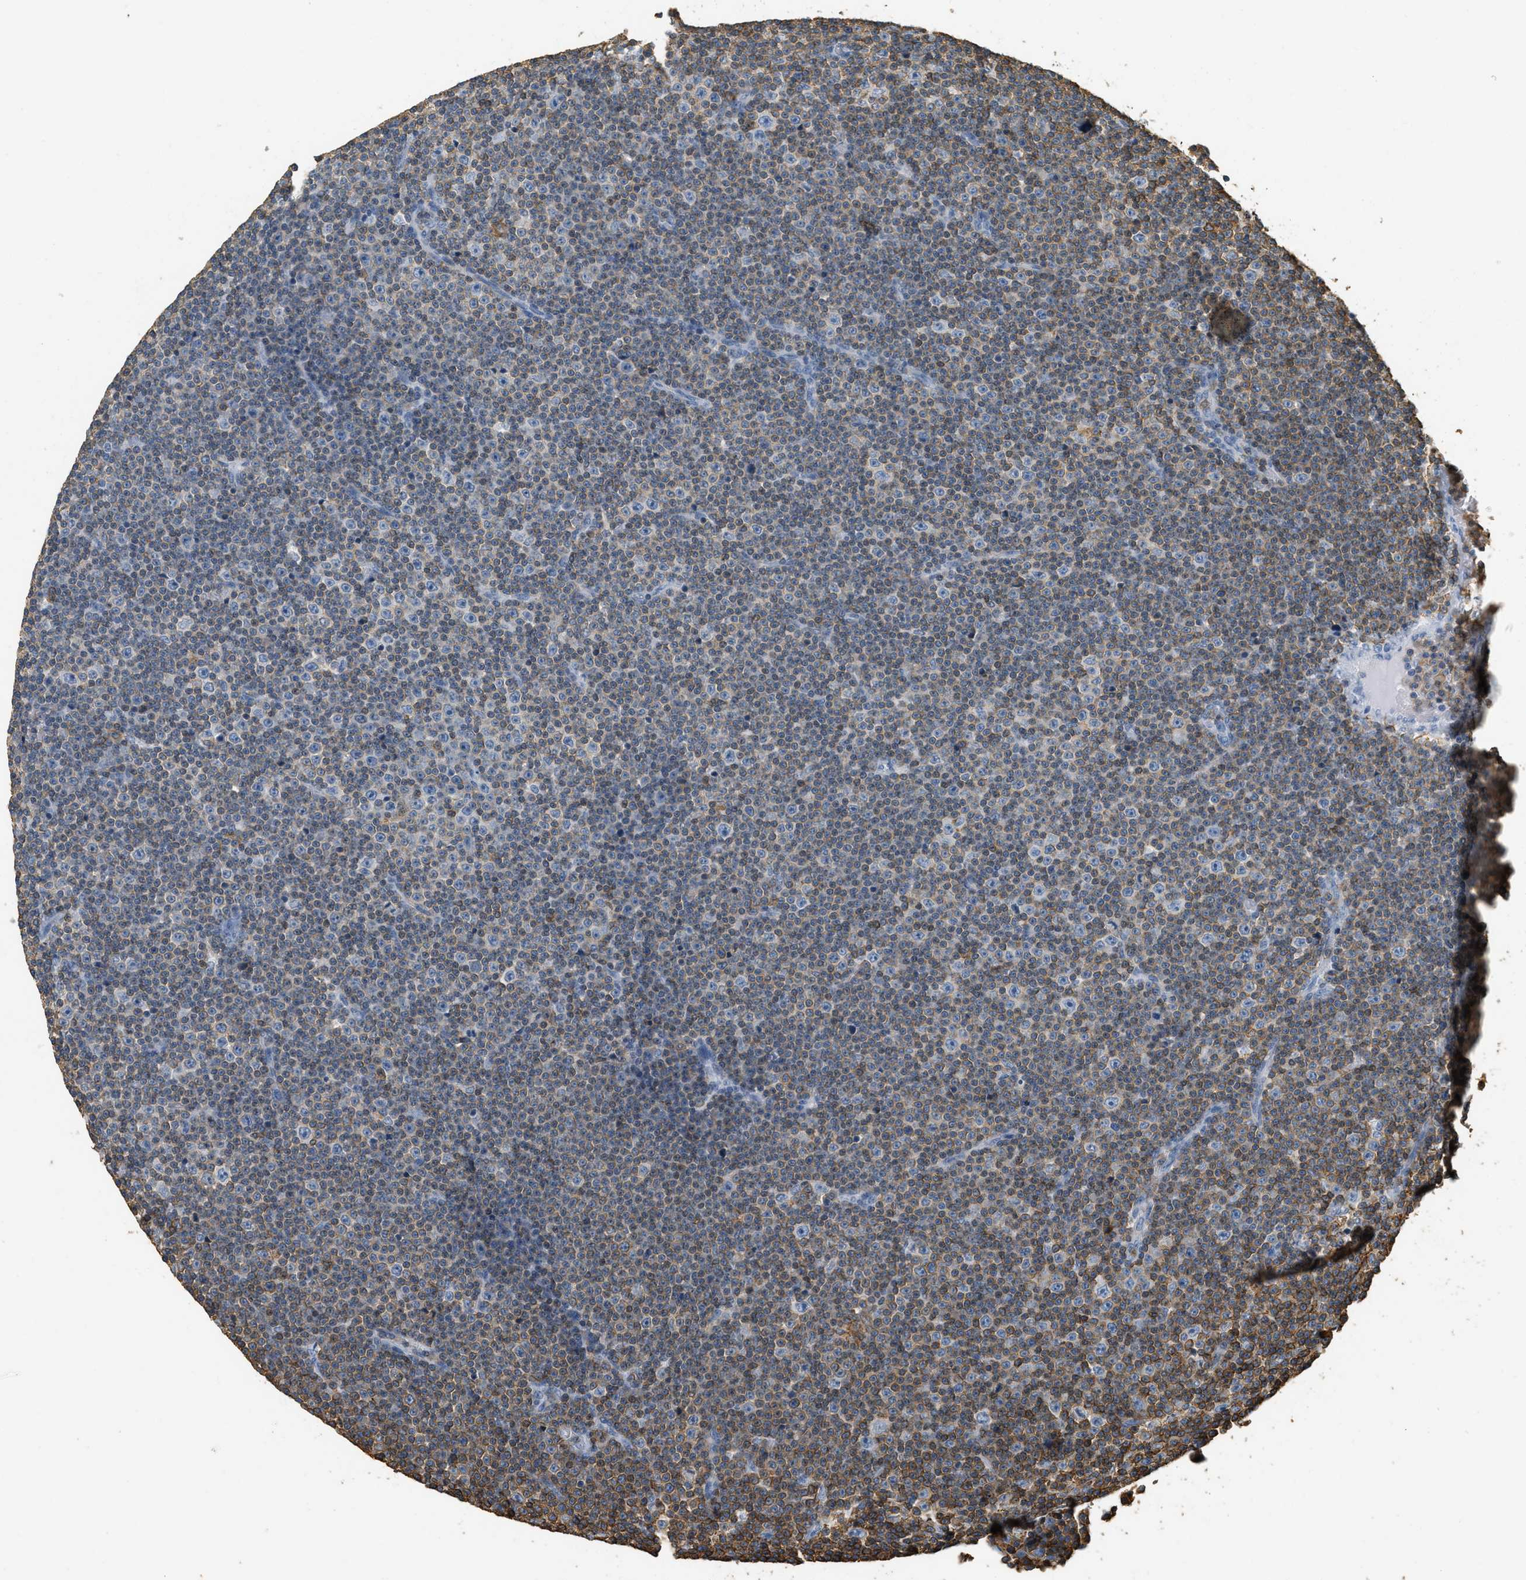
{"staining": {"intensity": "moderate", "quantity": "25%-75%", "location": "cytoplasmic/membranous"}, "tissue": "lymphoma", "cell_type": "Tumor cells", "image_type": "cancer", "snomed": [{"axis": "morphology", "description": "Malignant lymphoma, non-Hodgkin's type, Low grade"}, {"axis": "topography", "description": "Lymph node"}], "caption": "This histopathology image shows immunohistochemistry (IHC) staining of malignant lymphoma, non-Hodgkin's type (low-grade), with medium moderate cytoplasmic/membranous staining in approximately 25%-75% of tumor cells.", "gene": "LSP1", "patient": {"sex": "female", "age": 67}}